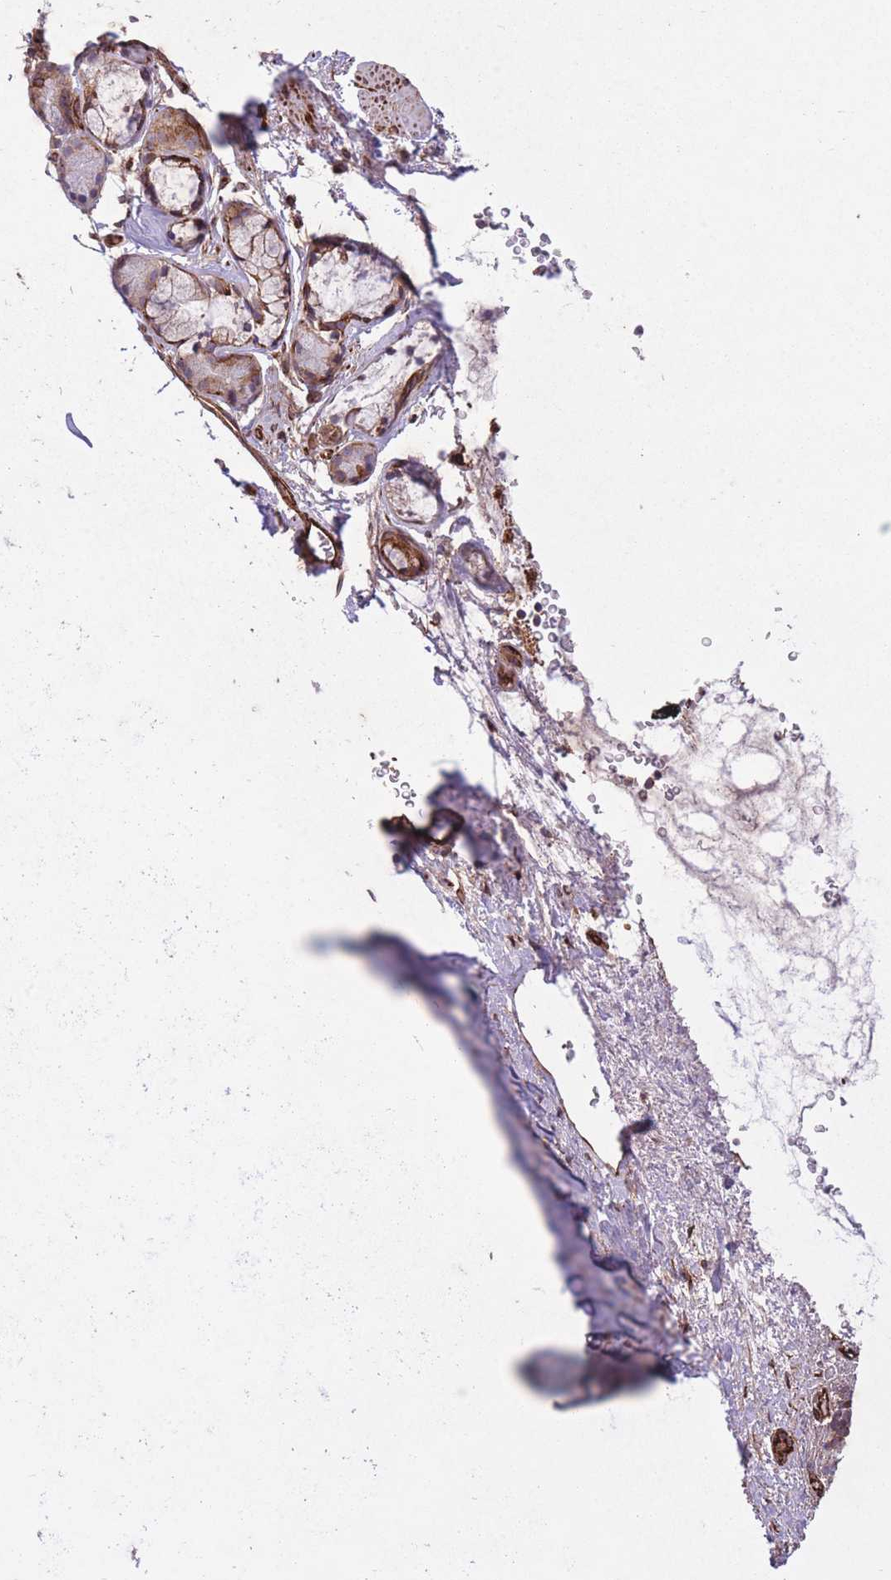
{"staining": {"intensity": "moderate", "quantity": ">75%", "location": "cytoplasmic/membranous"}, "tissue": "adipose tissue", "cell_type": "Adipocytes", "image_type": "normal", "snomed": [{"axis": "morphology", "description": "Normal tissue, NOS"}, {"axis": "topography", "description": "Cartilage tissue"}, {"axis": "topography", "description": "Bronchus"}], "caption": "A medium amount of moderate cytoplasmic/membranous staining is appreciated in approximately >75% of adipocytes in benign adipose tissue. The staining was performed using DAB (3,3'-diaminobenzidine) to visualize the protein expression in brown, while the nuclei were stained in blue with hematoxylin (Magnification: 20x).", "gene": "CISH", "patient": {"sex": "female", "age": 72}}